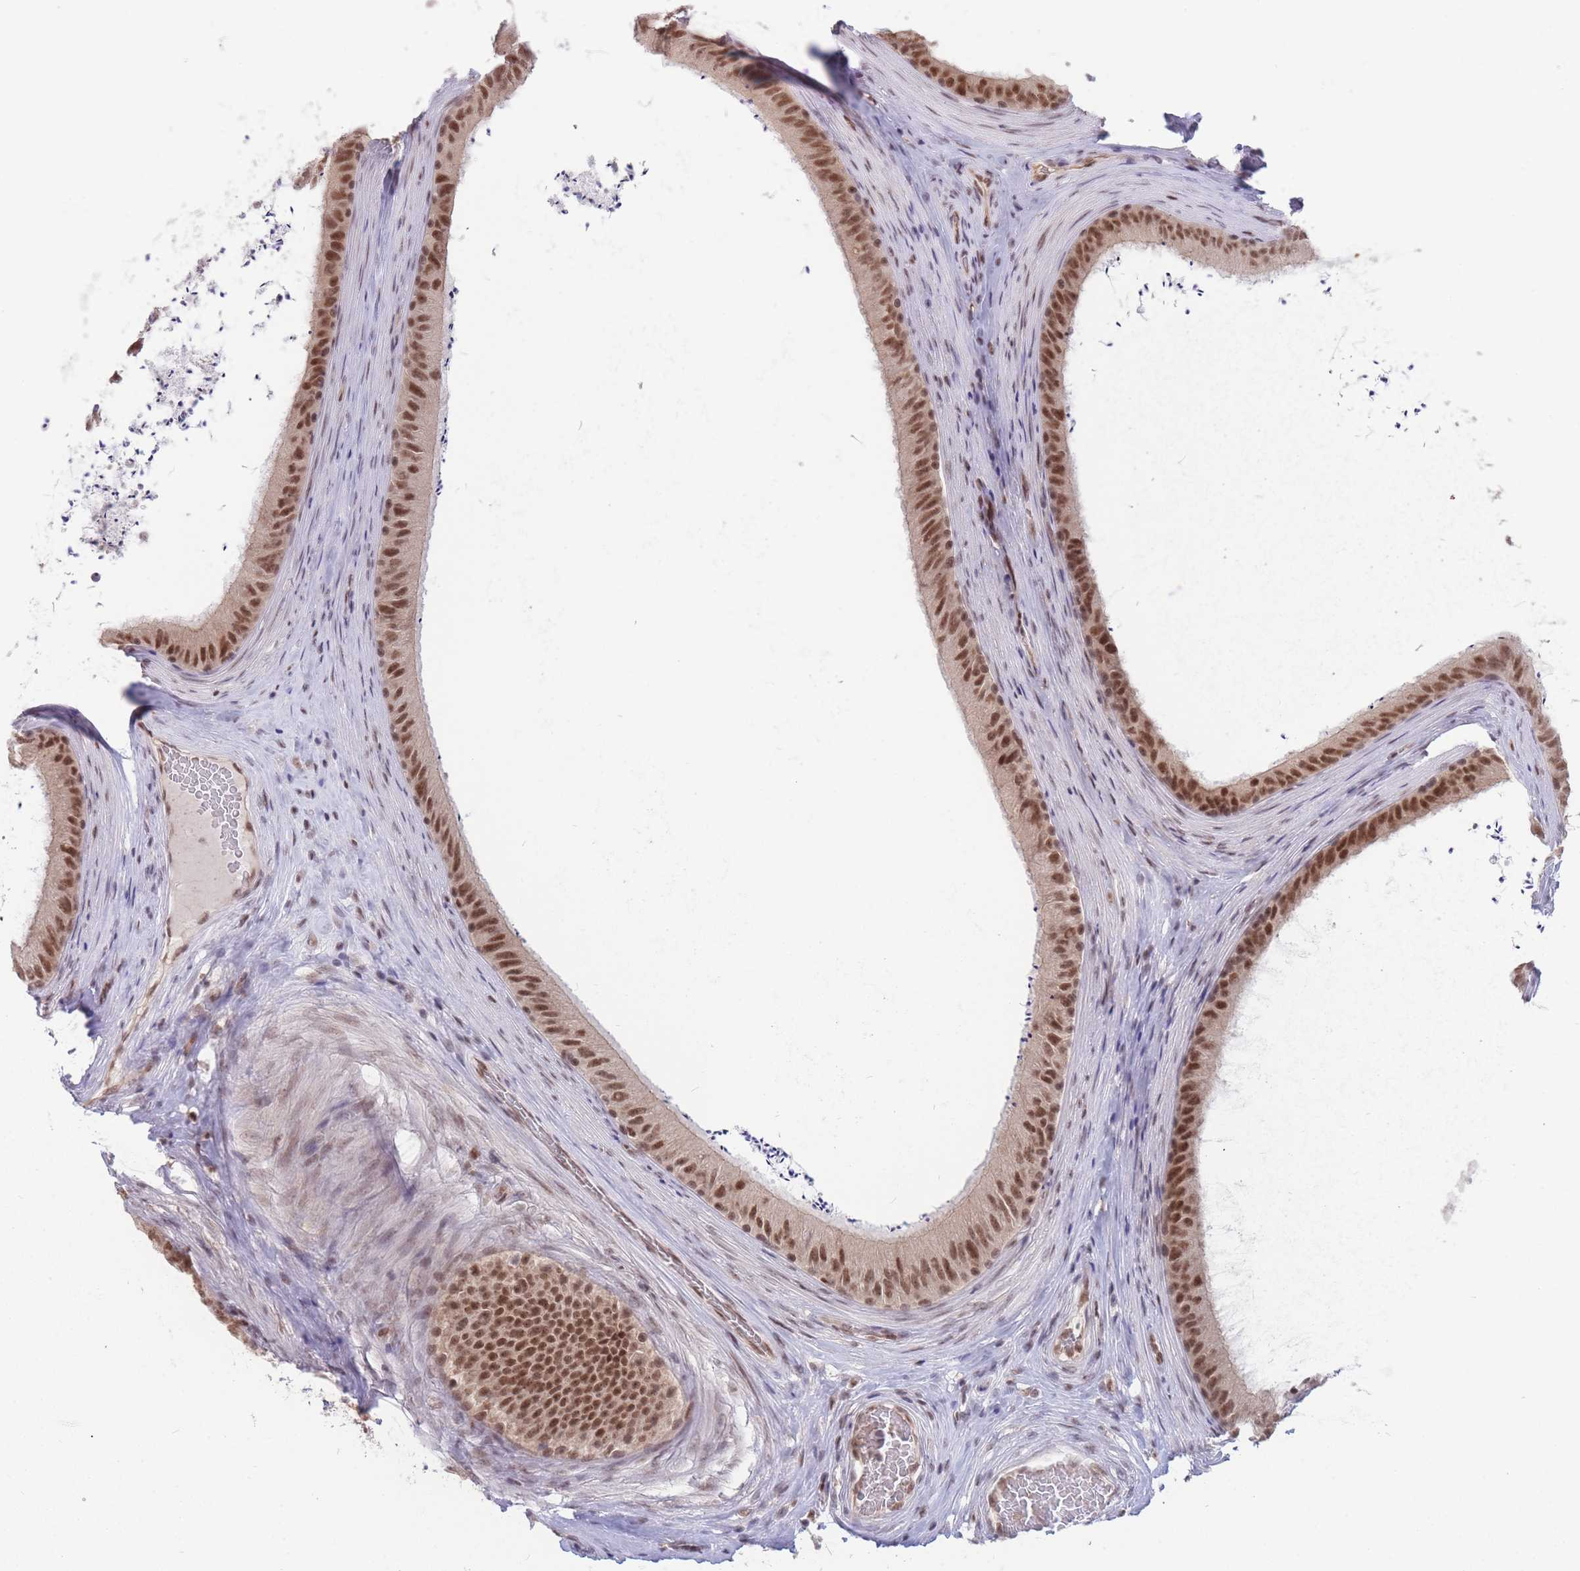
{"staining": {"intensity": "moderate", "quantity": ">75%", "location": "nuclear"}, "tissue": "epididymis", "cell_type": "Glandular cells", "image_type": "normal", "snomed": [{"axis": "morphology", "description": "Normal tissue, NOS"}, {"axis": "topography", "description": "Testis"}, {"axis": "topography", "description": "Epididymis"}], "caption": "Immunohistochemistry (DAB) staining of normal epididymis reveals moderate nuclear protein positivity in approximately >75% of glandular cells. The protein of interest is stained brown, and the nuclei are stained in blue (DAB (3,3'-diaminobenzidine) IHC with brightfield microscopy, high magnification).", "gene": "SMAD9", "patient": {"sex": "male", "age": 41}}